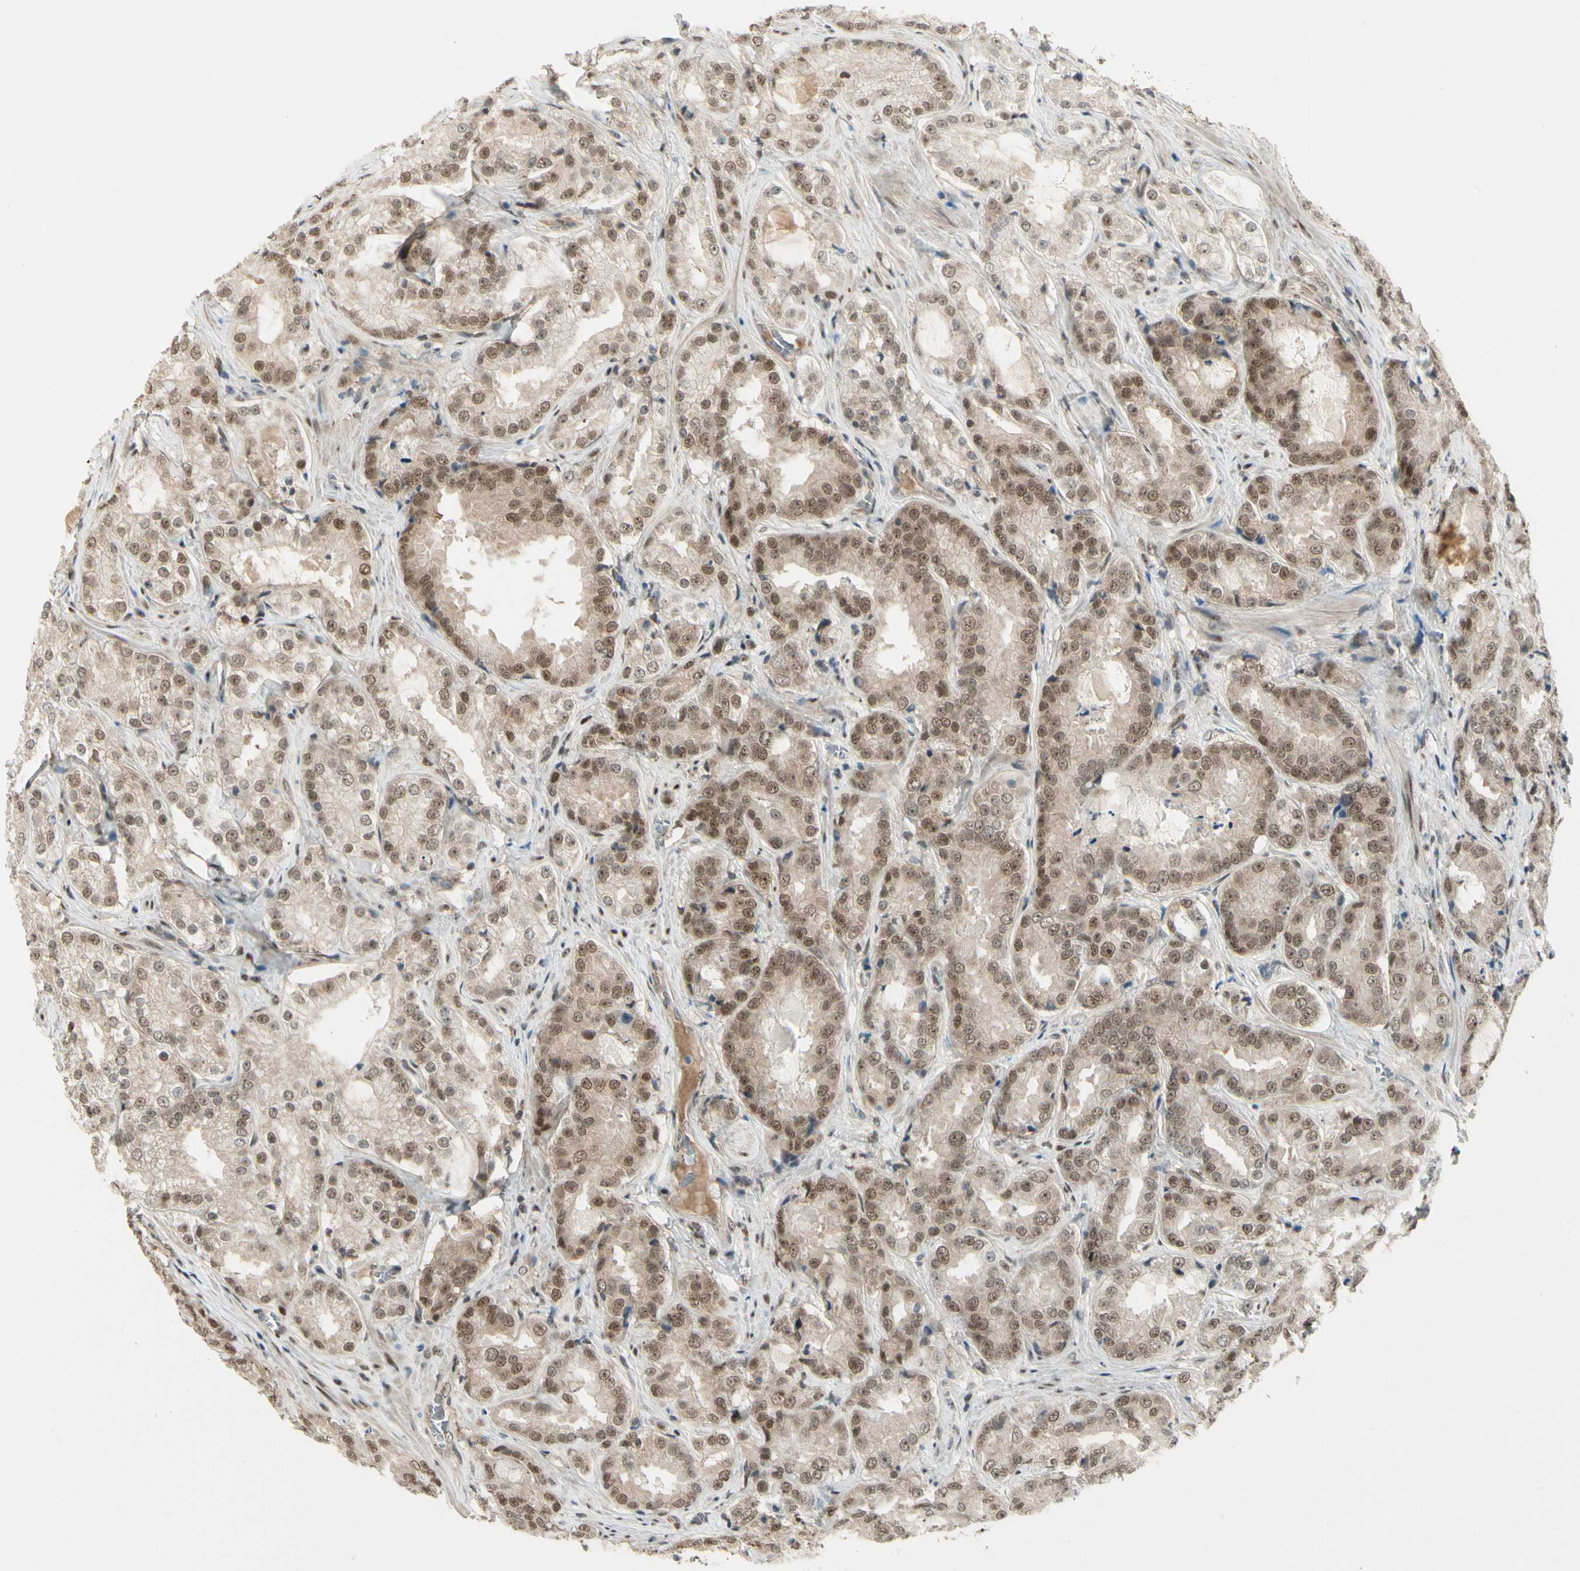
{"staining": {"intensity": "moderate", "quantity": ">75%", "location": "cytoplasmic/membranous,nuclear"}, "tissue": "prostate cancer", "cell_type": "Tumor cells", "image_type": "cancer", "snomed": [{"axis": "morphology", "description": "Adenocarcinoma, High grade"}, {"axis": "topography", "description": "Prostate"}], "caption": "A brown stain labels moderate cytoplasmic/membranous and nuclear positivity of a protein in human prostate cancer (high-grade adenocarcinoma) tumor cells.", "gene": "GTF3A", "patient": {"sex": "male", "age": 73}}